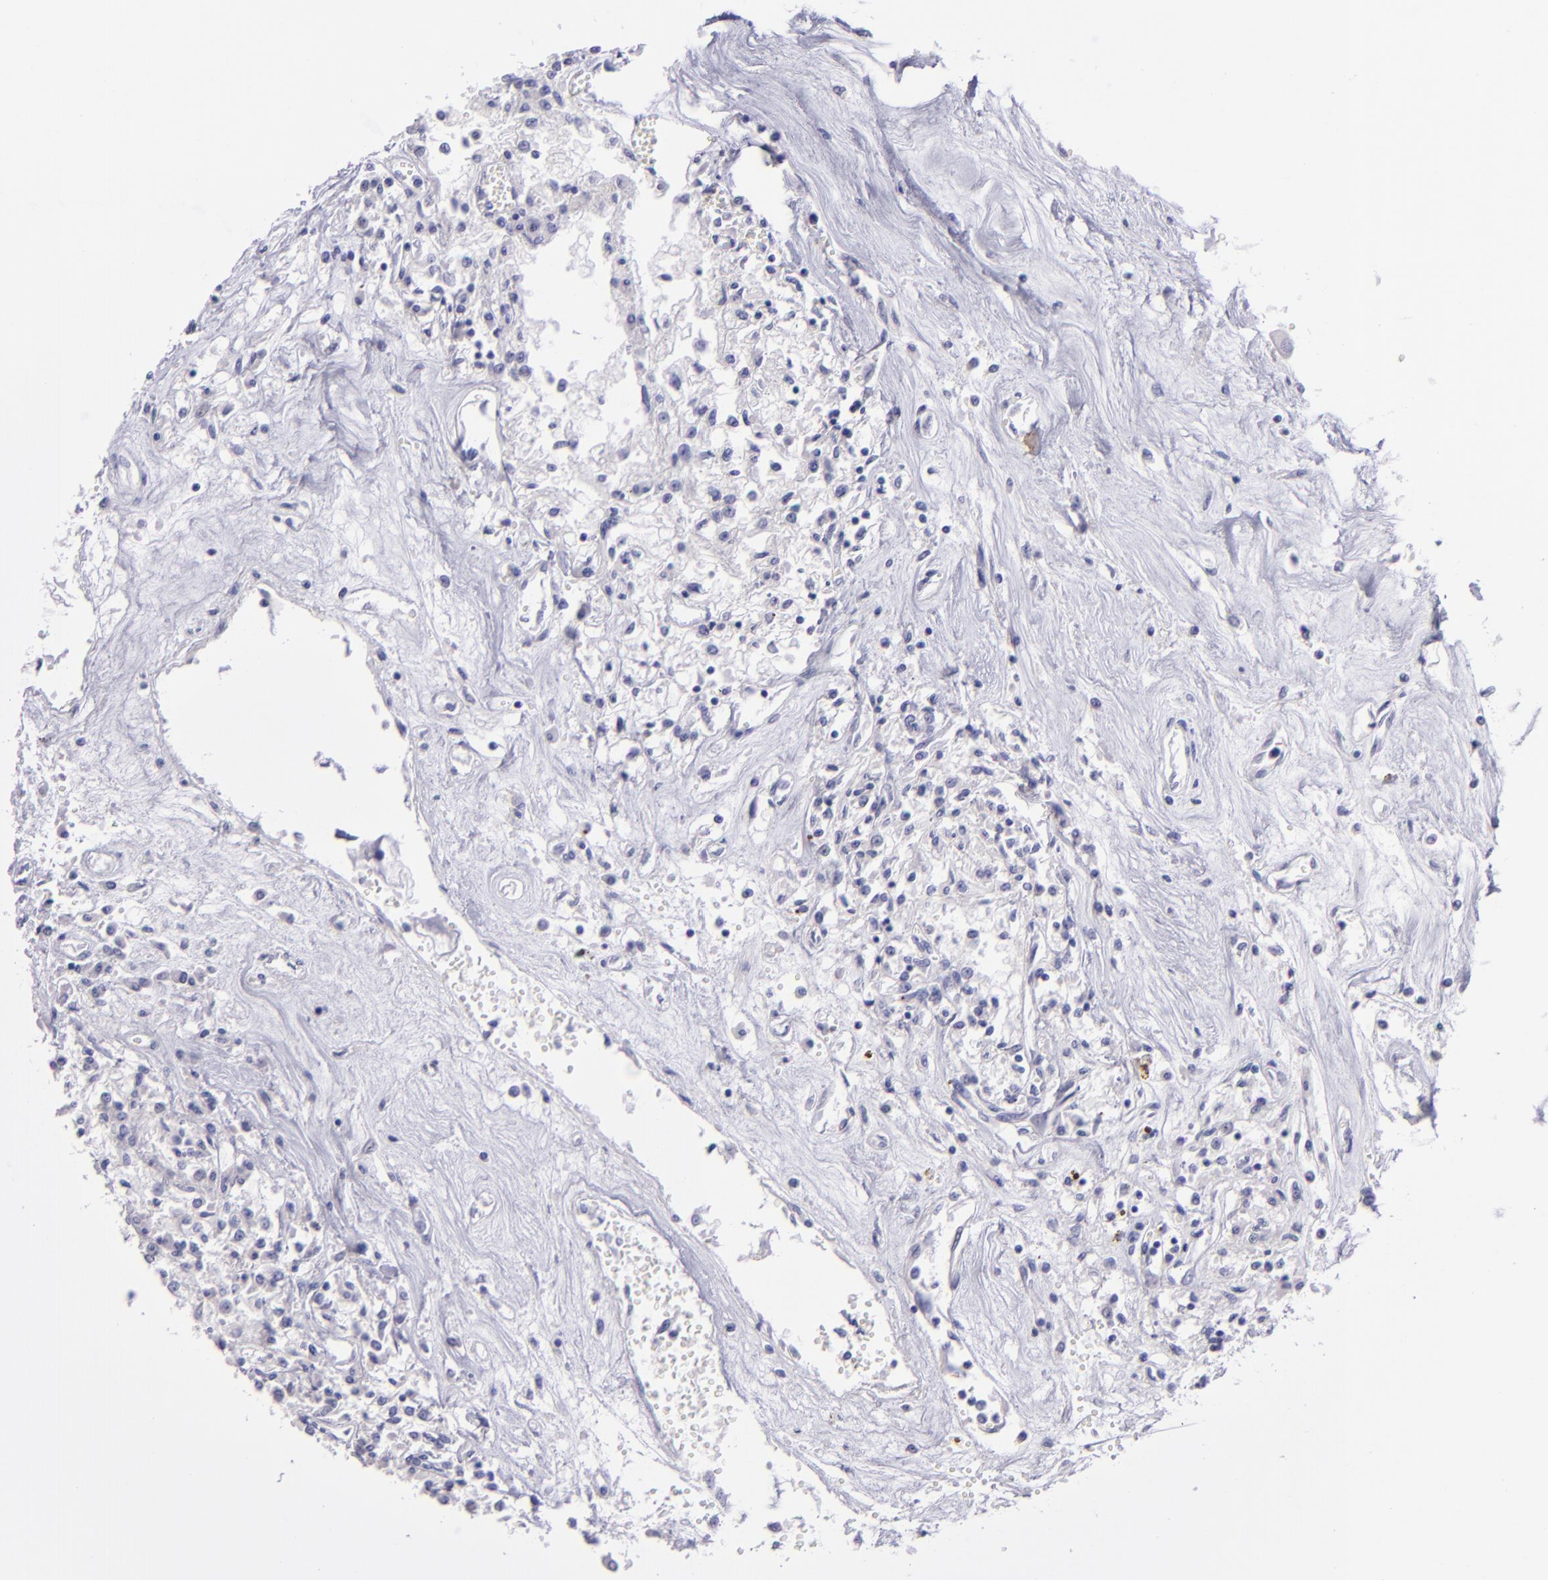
{"staining": {"intensity": "negative", "quantity": "none", "location": "none"}, "tissue": "renal cancer", "cell_type": "Tumor cells", "image_type": "cancer", "snomed": [{"axis": "morphology", "description": "Adenocarcinoma, NOS"}, {"axis": "topography", "description": "Kidney"}], "caption": "Immunohistochemistry (IHC) of human renal adenocarcinoma exhibits no expression in tumor cells.", "gene": "TNNT3", "patient": {"sex": "male", "age": 78}}